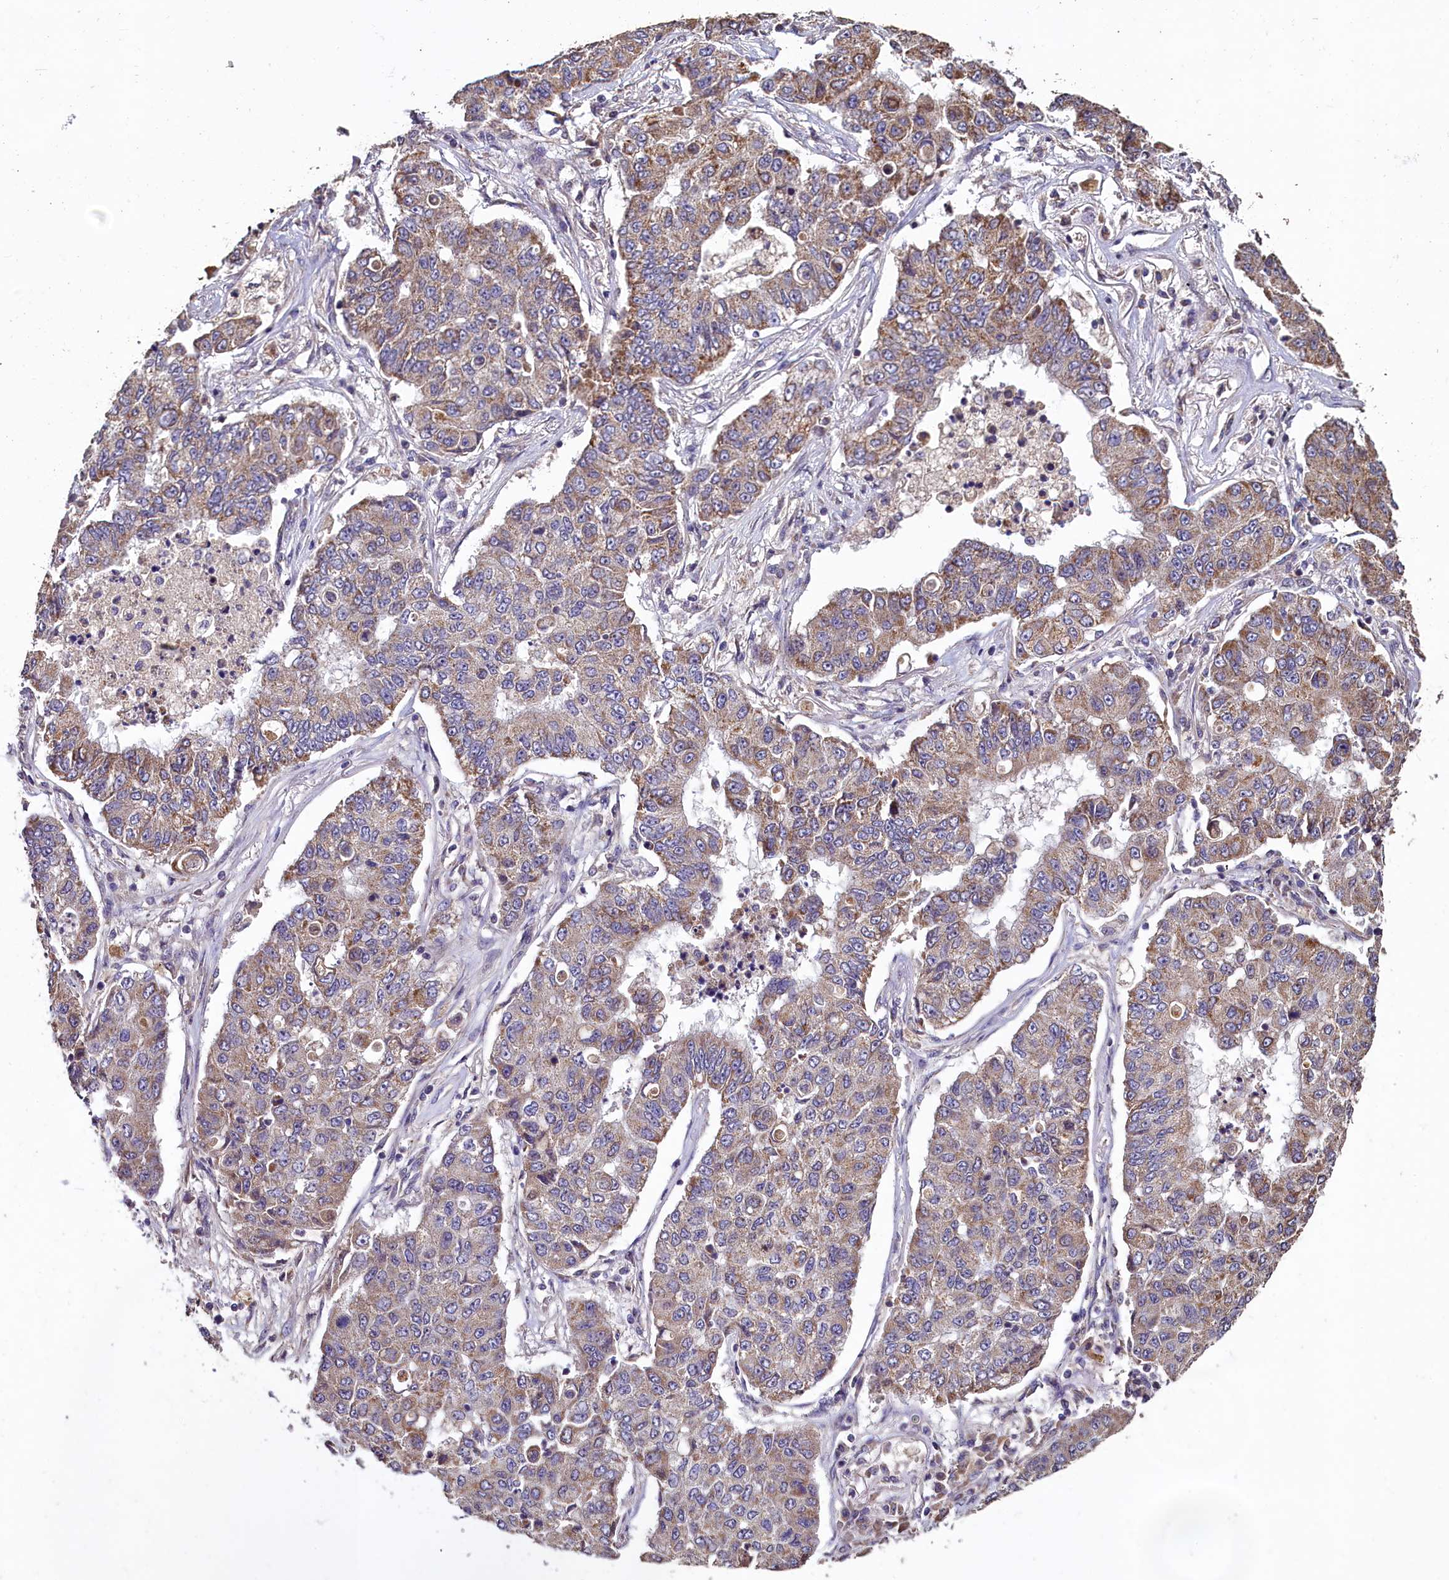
{"staining": {"intensity": "moderate", "quantity": ">75%", "location": "cytoplasmic/membranous"}, "tissue": "lung cancer", "cell_type": "Tumor cells", "image_type": "cancer", "snomed": [{"axis": "morphology", "description": "Squamous cell carcinoma, NOS"}, {"axis": "topography", "description": "Lung"}], "caption": "Protein analysis of squamous cell carcinoma (lung) tissue shows moderate cytoplasmic/membranous positivity in approximately >75% of tumor cells.", "gene": "COQ9", "patient": {"sex": "male", "age": 74}}